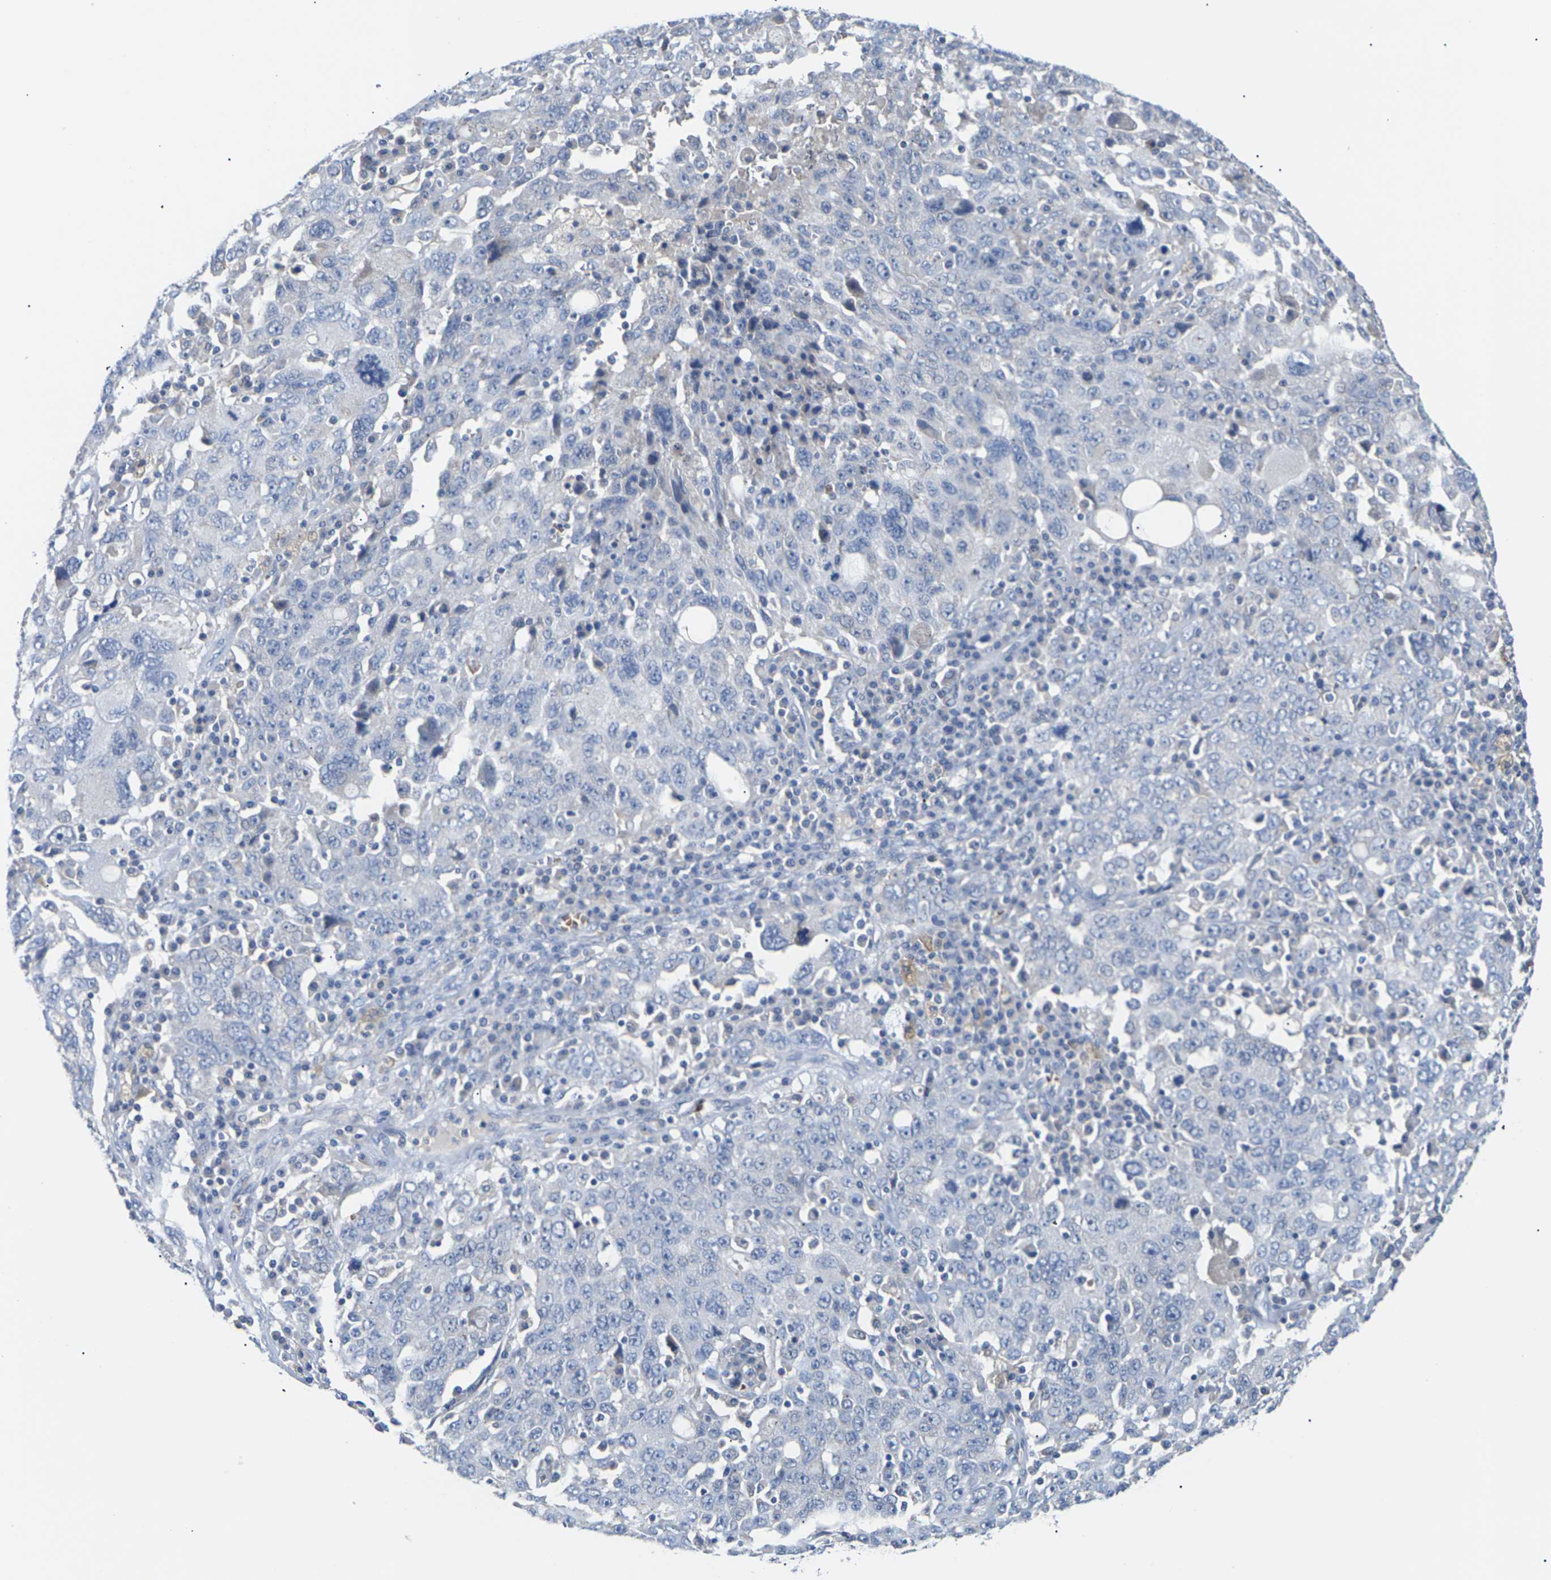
{"staining": {"intensity": "negative", "quantity": "none", "location": "none"}, "tissue": "ovarian cancer", "cell_type": "Tumor cells", "image_type": "cancer", "snomed": [{"axis": "morphology", "description": "Carcinoma, endometroid"}, {"axis": "topography", "description": "Ovary"}], "caption": "Ovarian cancer (endometroid carcinoma) was stained to show a protein in brown. There is no significant staining in tumor cells.", "gene": "TMCO4", "patient": {"sex": "female", "age": 62}}